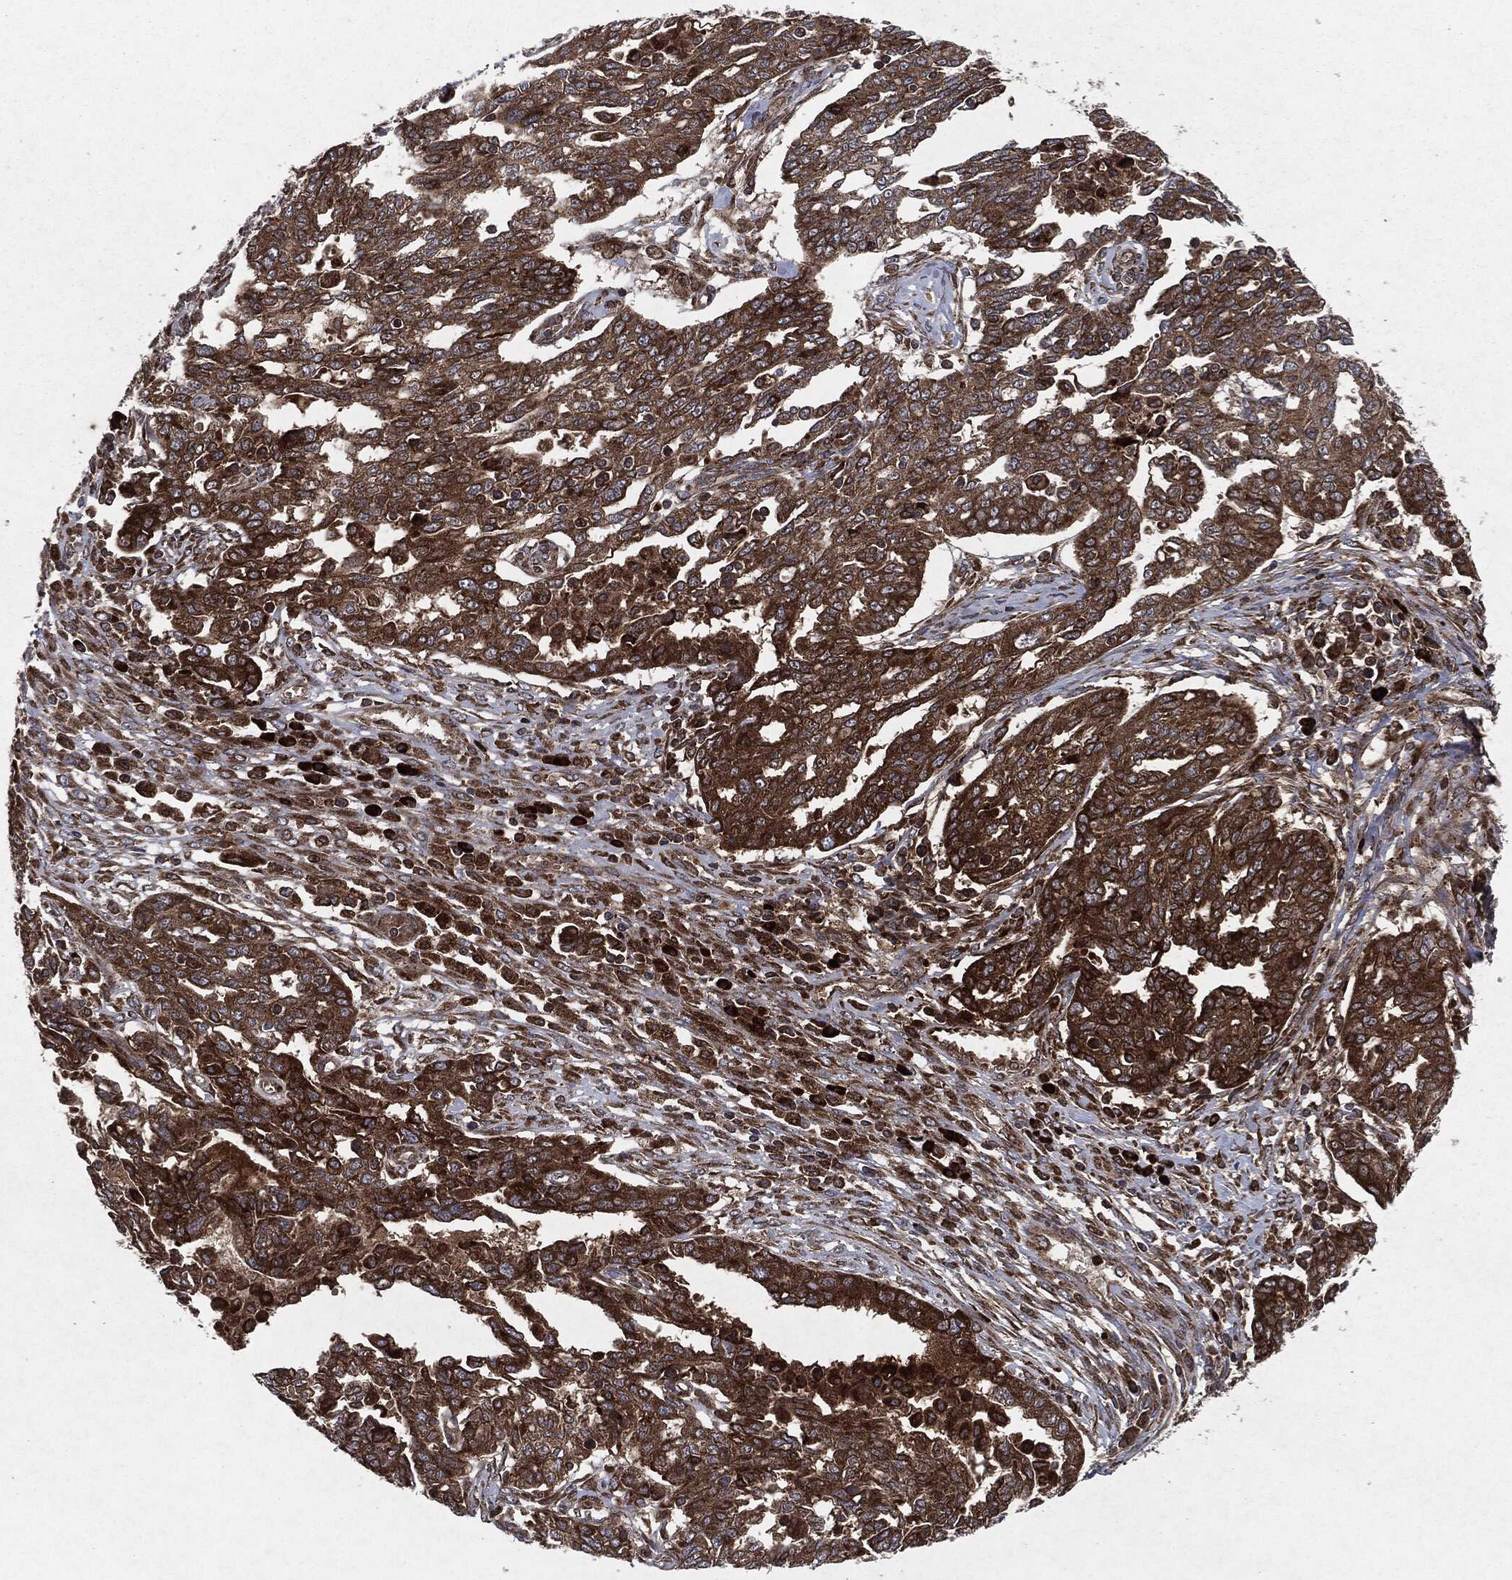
{"staining": {"intensity": "strong", "quantity": "25%-75%", "location": "cytoplasmic/membranous"}, "tissue": "ovarian cancer", "cell_type": "Tumor cells", "image_type": "cancer", "snomed": [{"axis": "morphology", "description": "Cystadenocarcinoma, serous, NOS"}, {"axis": "topography", "description": "Ovary"}], "caption": "There is high levels of strong cytoplasmic/membranous positivity in tumor cells of ovarian cancer, as demonstrated by immunohistochemical staining (brown color).", "gene": "RAF1", "patient": {"sex": "female", "age": 67}}